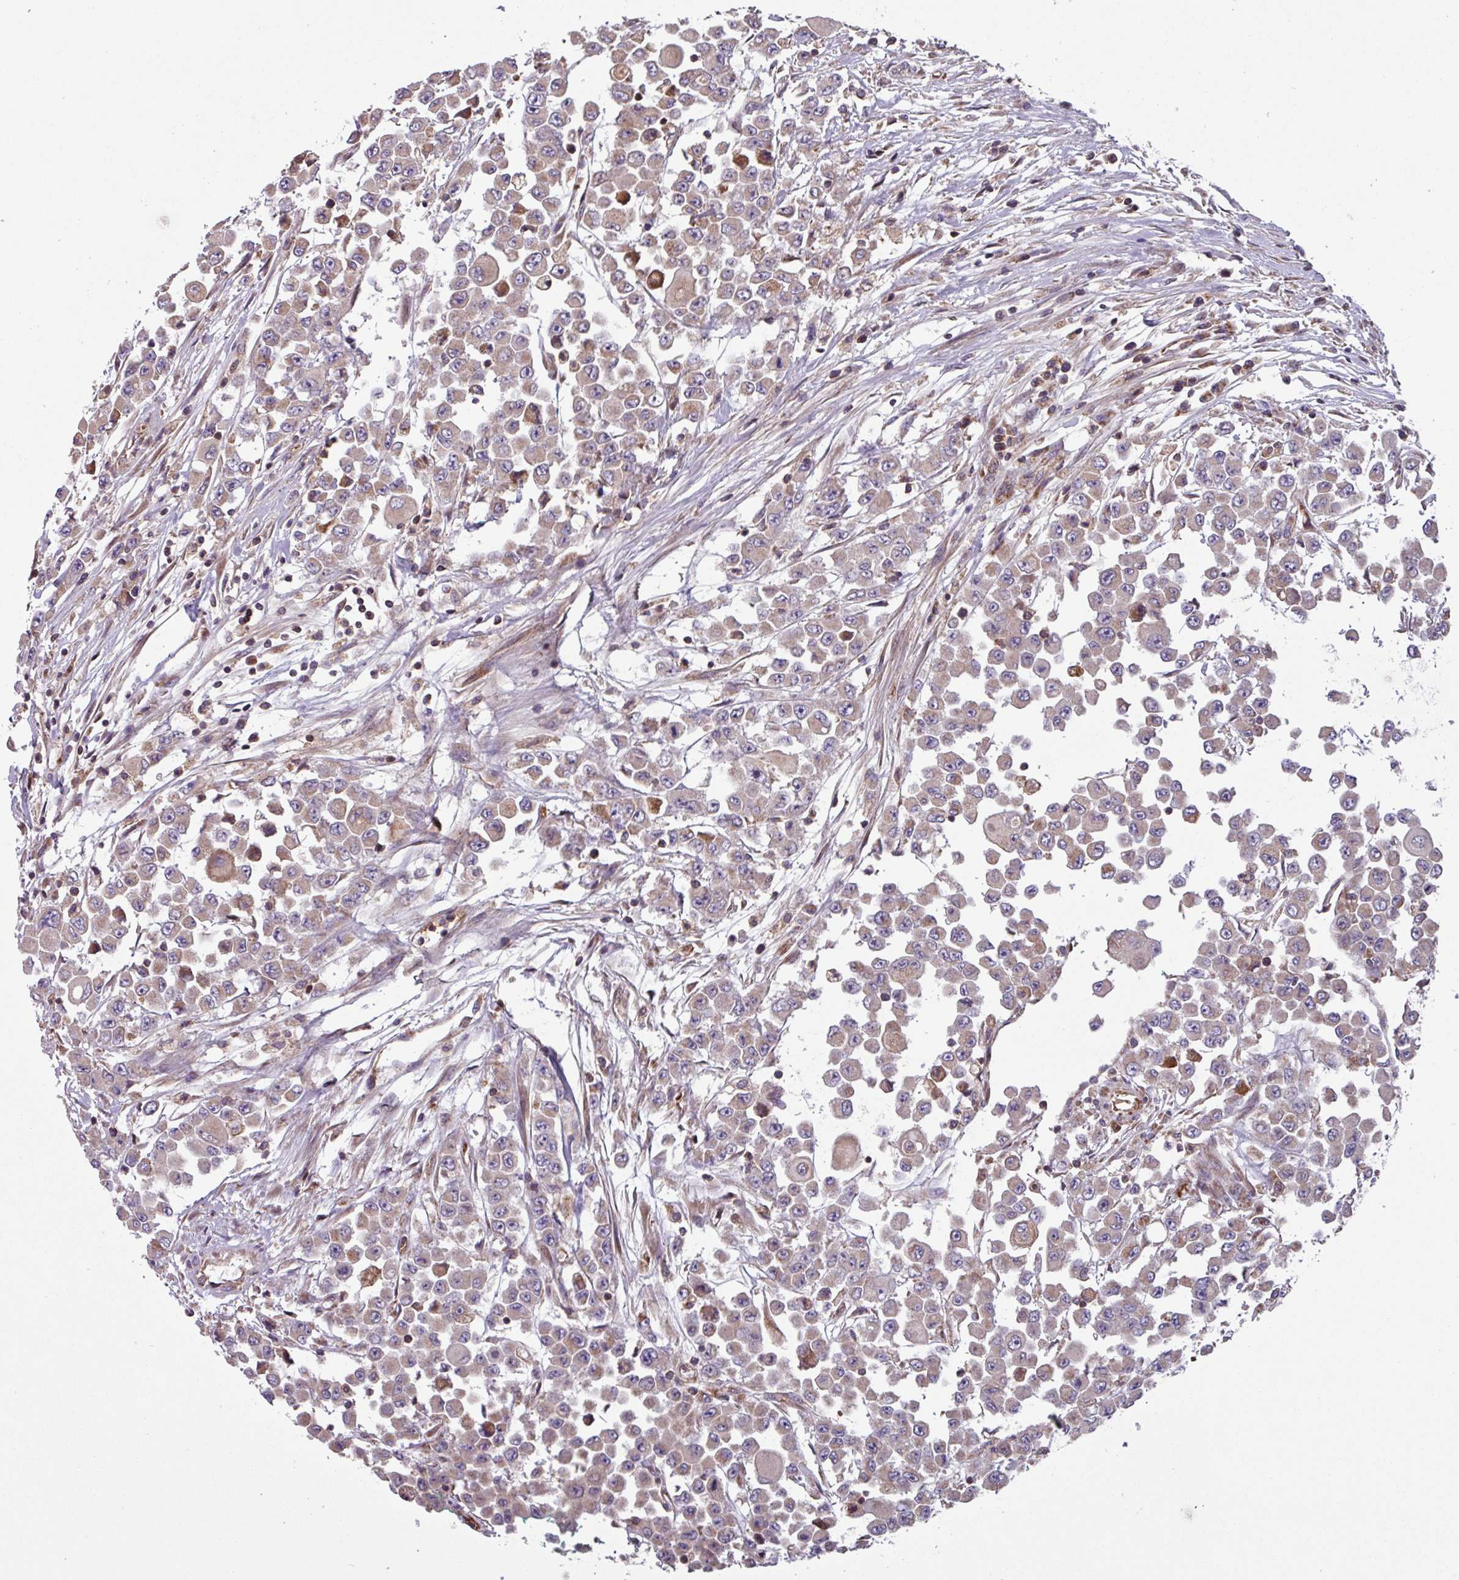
{"staining": {"intensity": "weak", "quantity": ">75%", "location": "cytoplasmic/membranous"}, "tissue": "colorectal cancer", "cell_type": "Tumor cells", "image_type": "cancer", "snomed": [{"axis": "morphology", "description": "Adenocarcinoma, NOS"}, {"axis": "topography", "description": "Colon"}], "caption": "Weak cytoplasmic/membranous protein staining is appreciated in approximately >75% of tumor cells in adenocarcinoma (colorectal).", "gene": "PLEKHD1", "patient": {"sex": "male", "age": 51}}